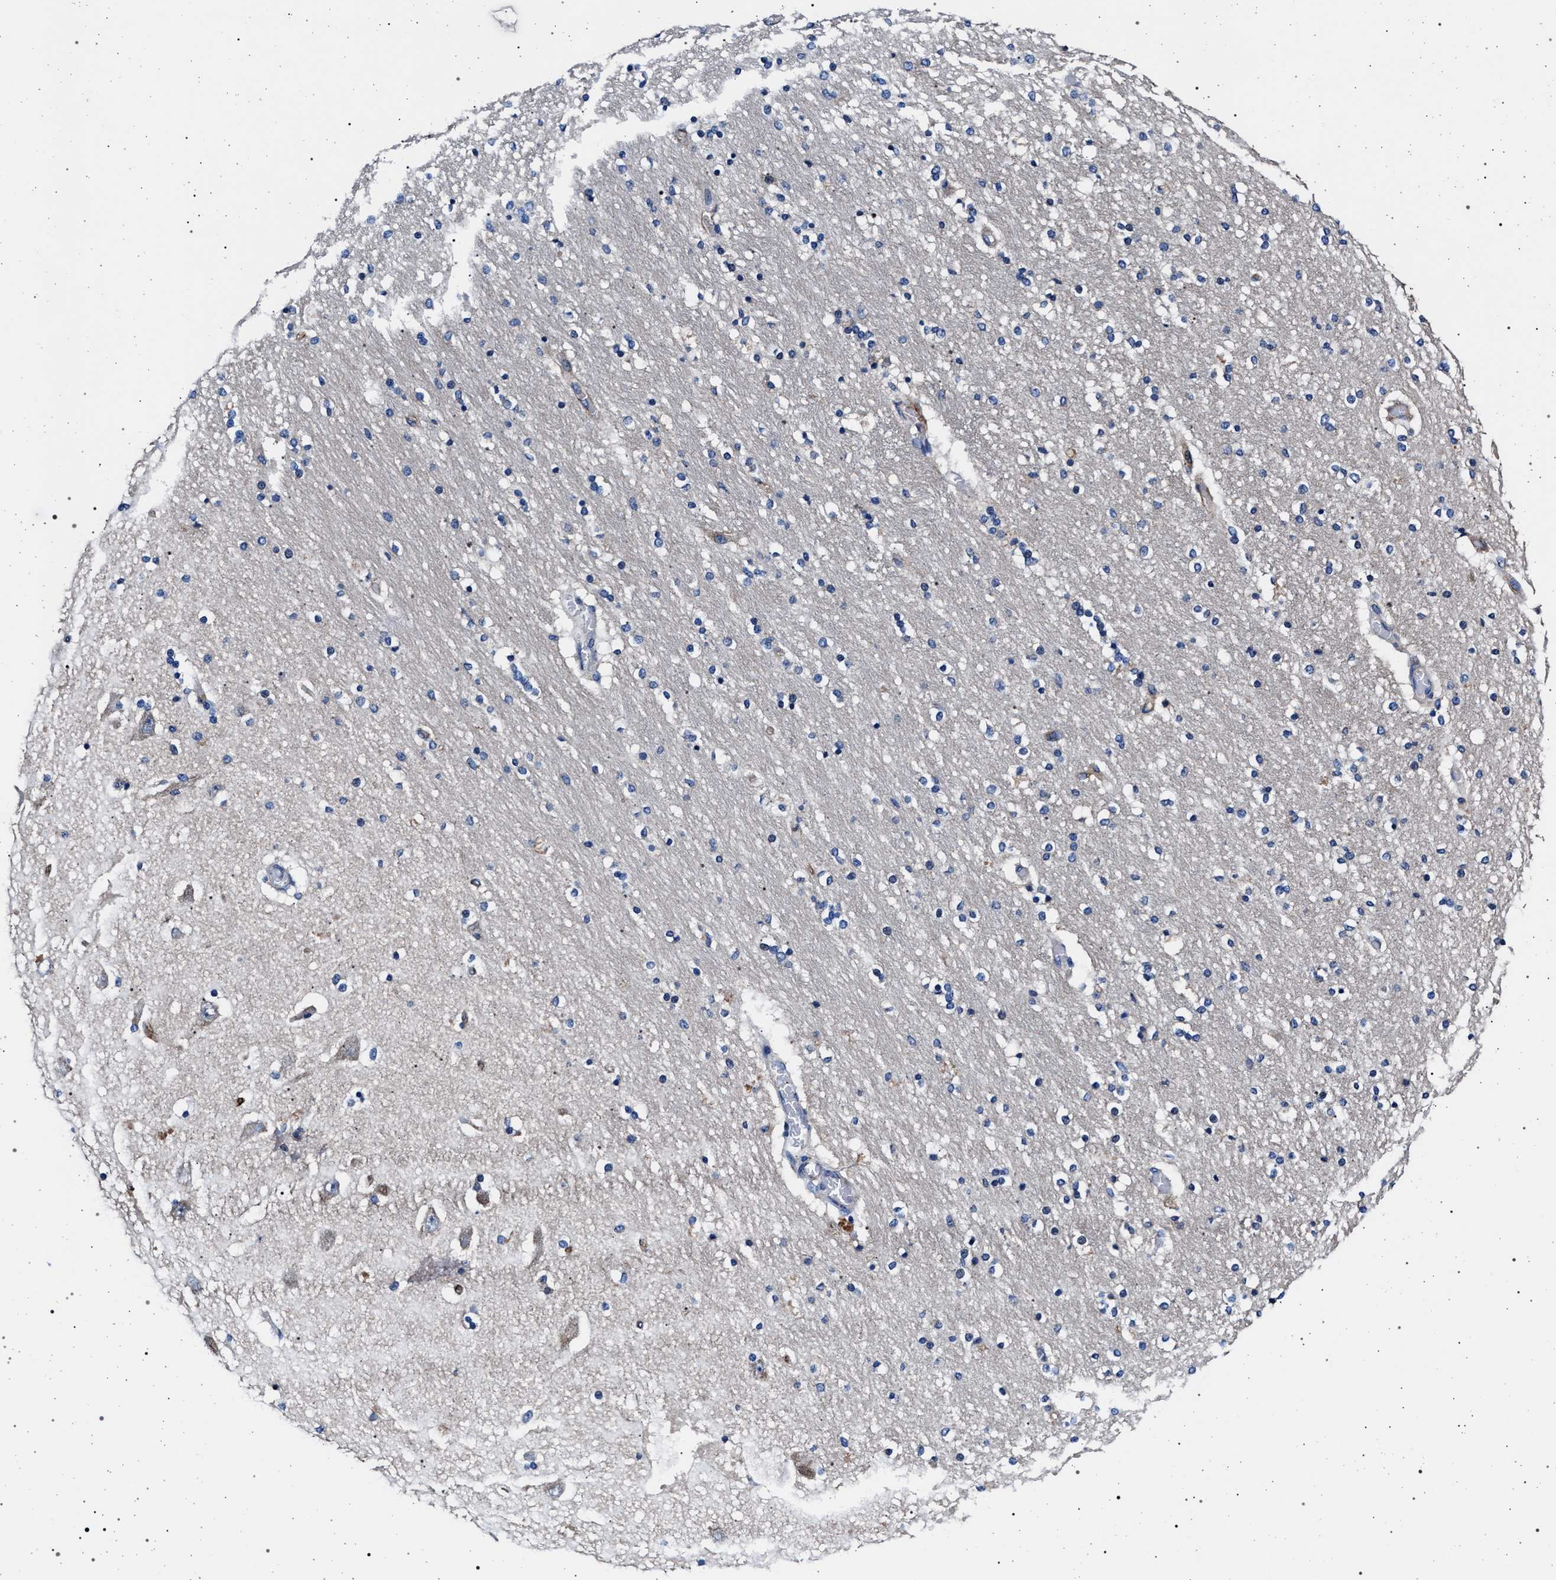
{"staining": {"intensity": "weak", "quantity": "<25%", "location": "cytoplasmic/membranous"}, "tissue": "hippocampus", "cell_type": "Glial cells", "image_type": "normal", "snomed": [{"axis": "morphology", "description": "Normal tissue, NOS"}, {"axis": "topography", "description": "Hippocampus"}], "caption": "IHC micrograph of normal human hippocampus stained for a protein (brown), which demonstrates no expression in glial cells.", "gene": "MAP3K2", "patient": {"sex": "female", "age": 54}}